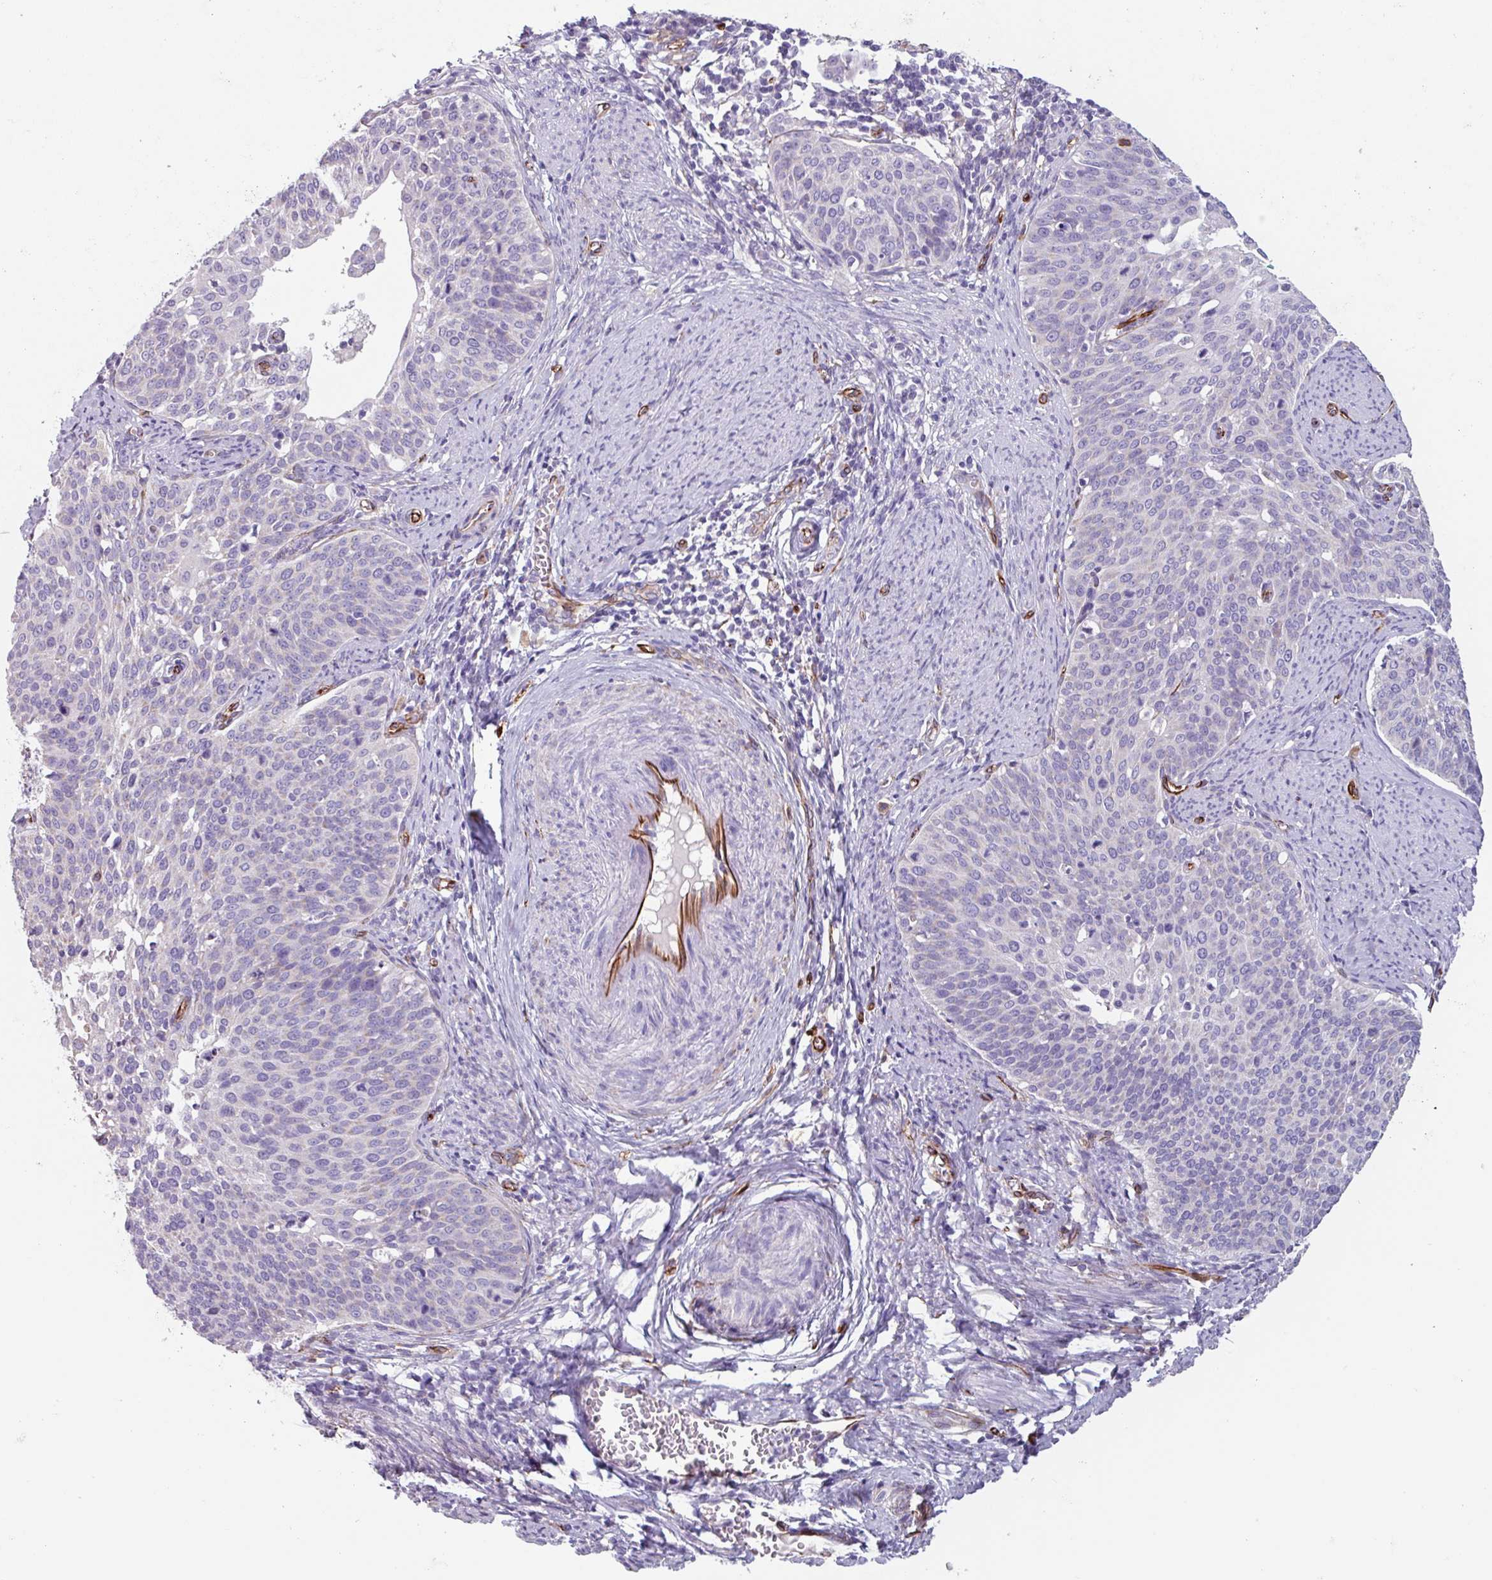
{"staining": {"intensity": "negative", "quantity": "none", "location": "none"}, "tissue": "cervical cancer", "cell_type": "Tumor cells", "image_type": "cancer", "snomed": [{"axis": "morphology", "description": "Squamous cell carcinoma, NOS"}, {"axis": "topography", "description": "Cervix"}], "caption": "A photomicrograph of human cervical cancer is negative for staining in tumor cells.", "gene": "BTD", "patient": {"sex": "female", "age": 44}}